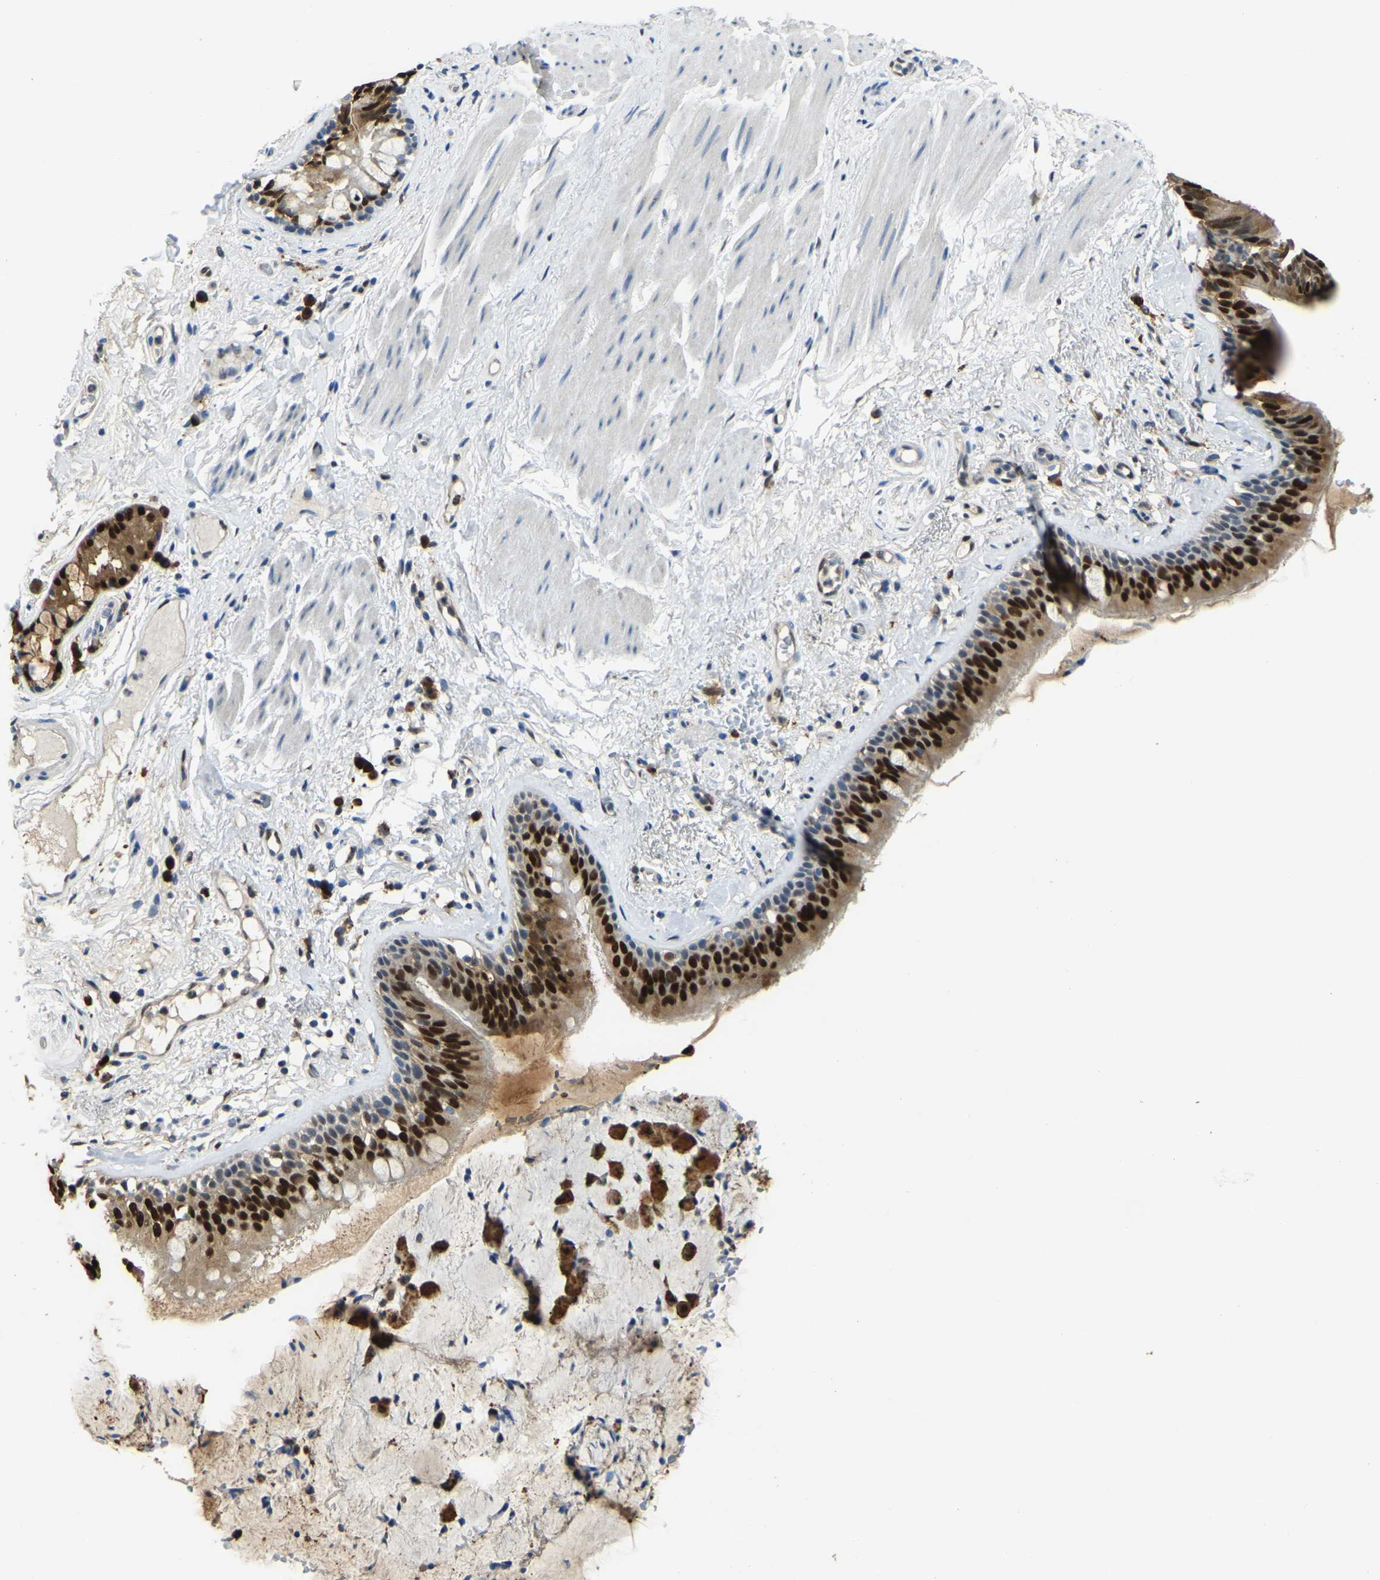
{"staining": {"intensity": "strong", "quantity": ">75%", "location": "cytoplasmic/membranous,nuclear"}, "tissue": "bronchus", "cell_type": "Respiratory epithelial cells", "image_type": "normal", "snomed": [{"axis": "morphology", "description": "Normal tissue, NOS"}, {"axis": "topography", "description": "Cartilage tissue"}], "caption": "Bronchus stained with immunohistochemistry (IHC) exhibits strong cytoplasmic/membranous,nuclear positivity in approximately >75% of respiratory epithelial cells. (Brightfield microscopy of DAB IHC at high magnification).", "gene": "NANS", "patient": {"sex": "female", "age": 63}}